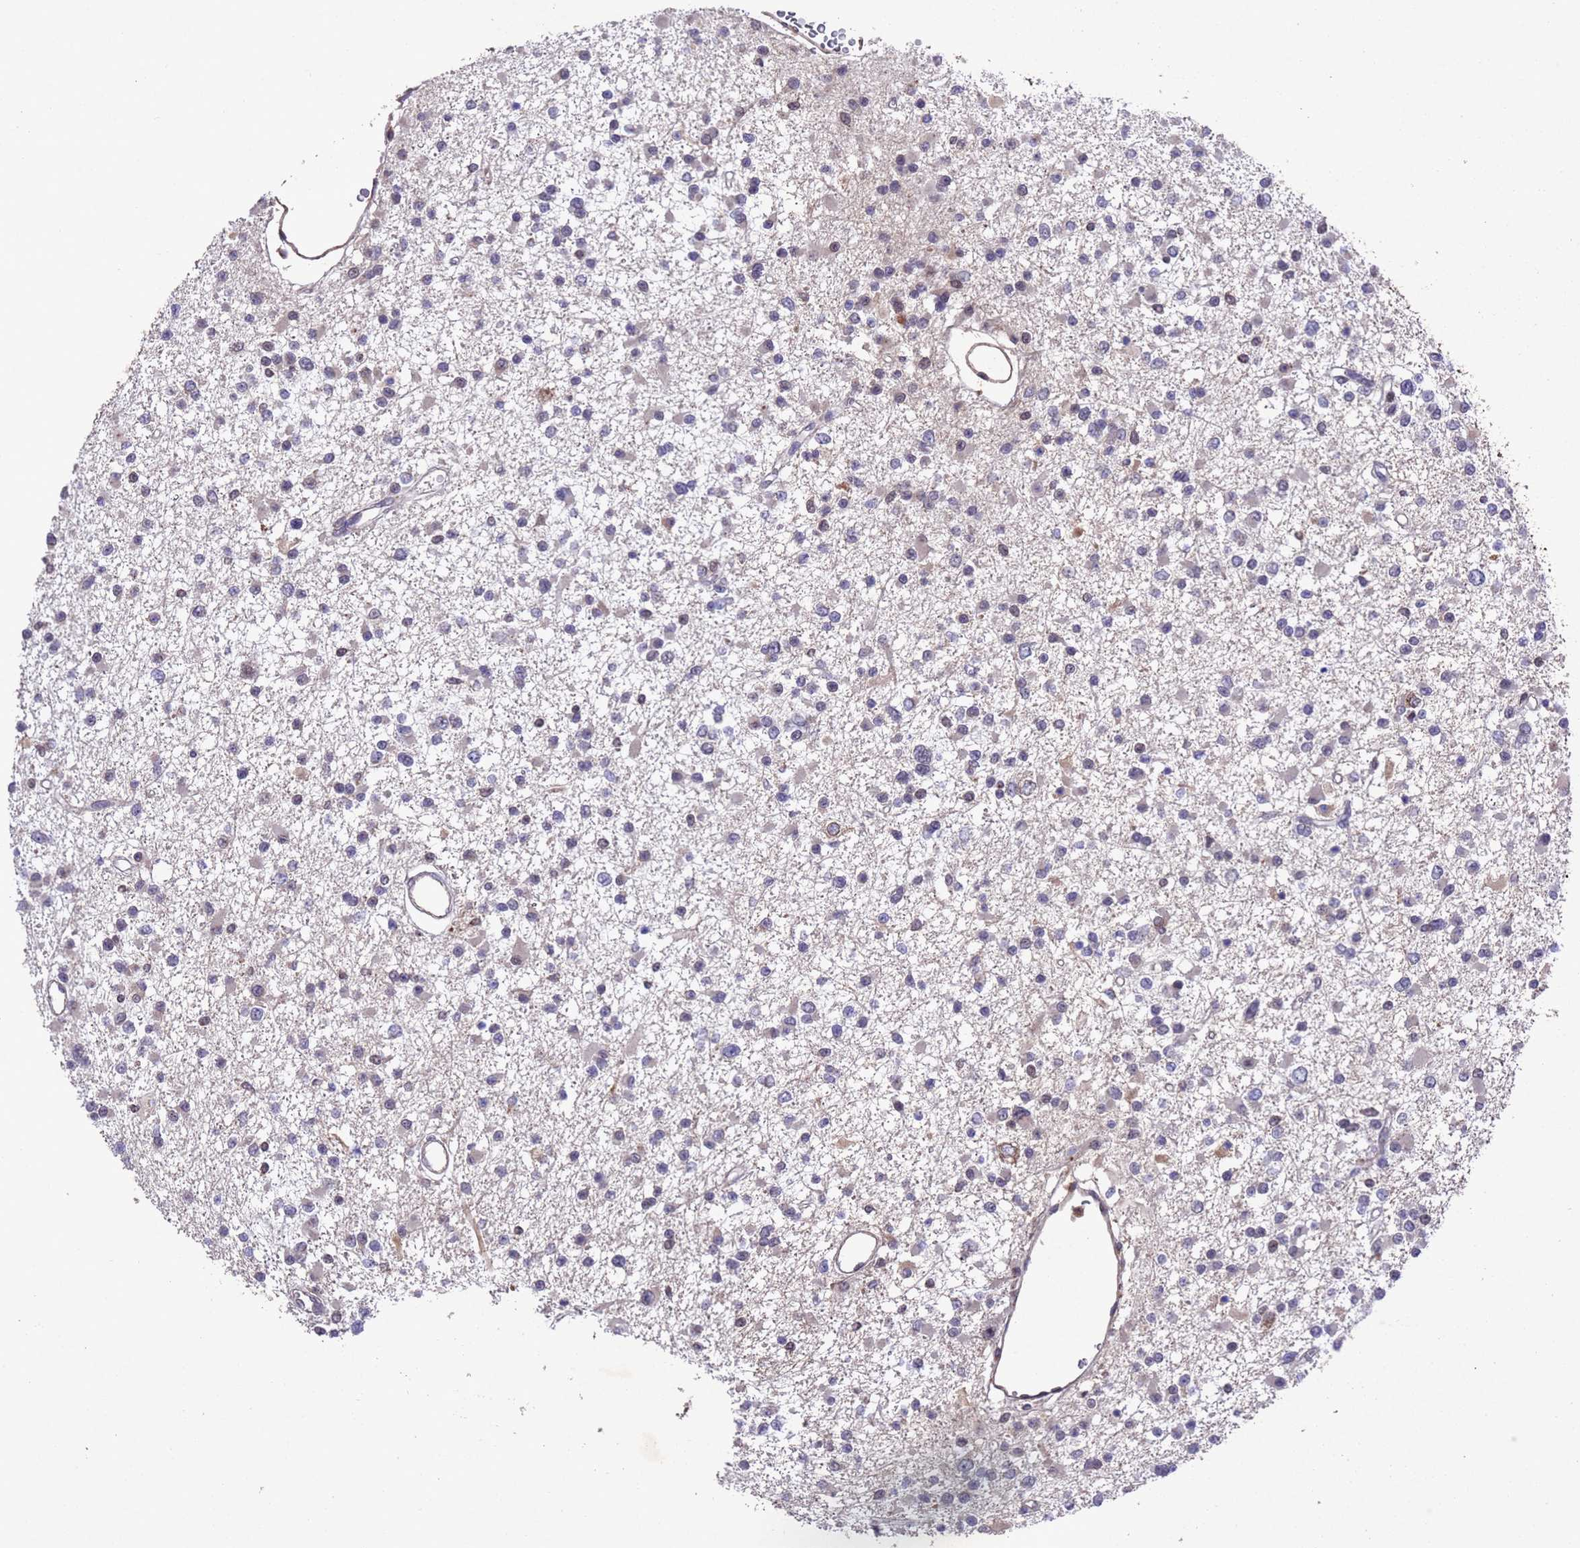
{"staining": {"intensity": "weak", "quantity": "<25%", "location": "nuclear"}, "tissue": "glioma", "cell_type": "Tumor cells", "image_type": "cancer", "snomed": [{"axis": "morphology", "description": "Glioma, malignant, Low grade"}, {"axis": "topography", "description": "Brain"}], "caption": "Protein analysis of malignant glioma (low-grade) reveals no significant positivity in tumor cells. The staining is performed using DAB brown chromogen with nuclei counter-stained in using hematoxylin.", "gene": "TBK1", "patient": {"sex": "female", "age": 22}}